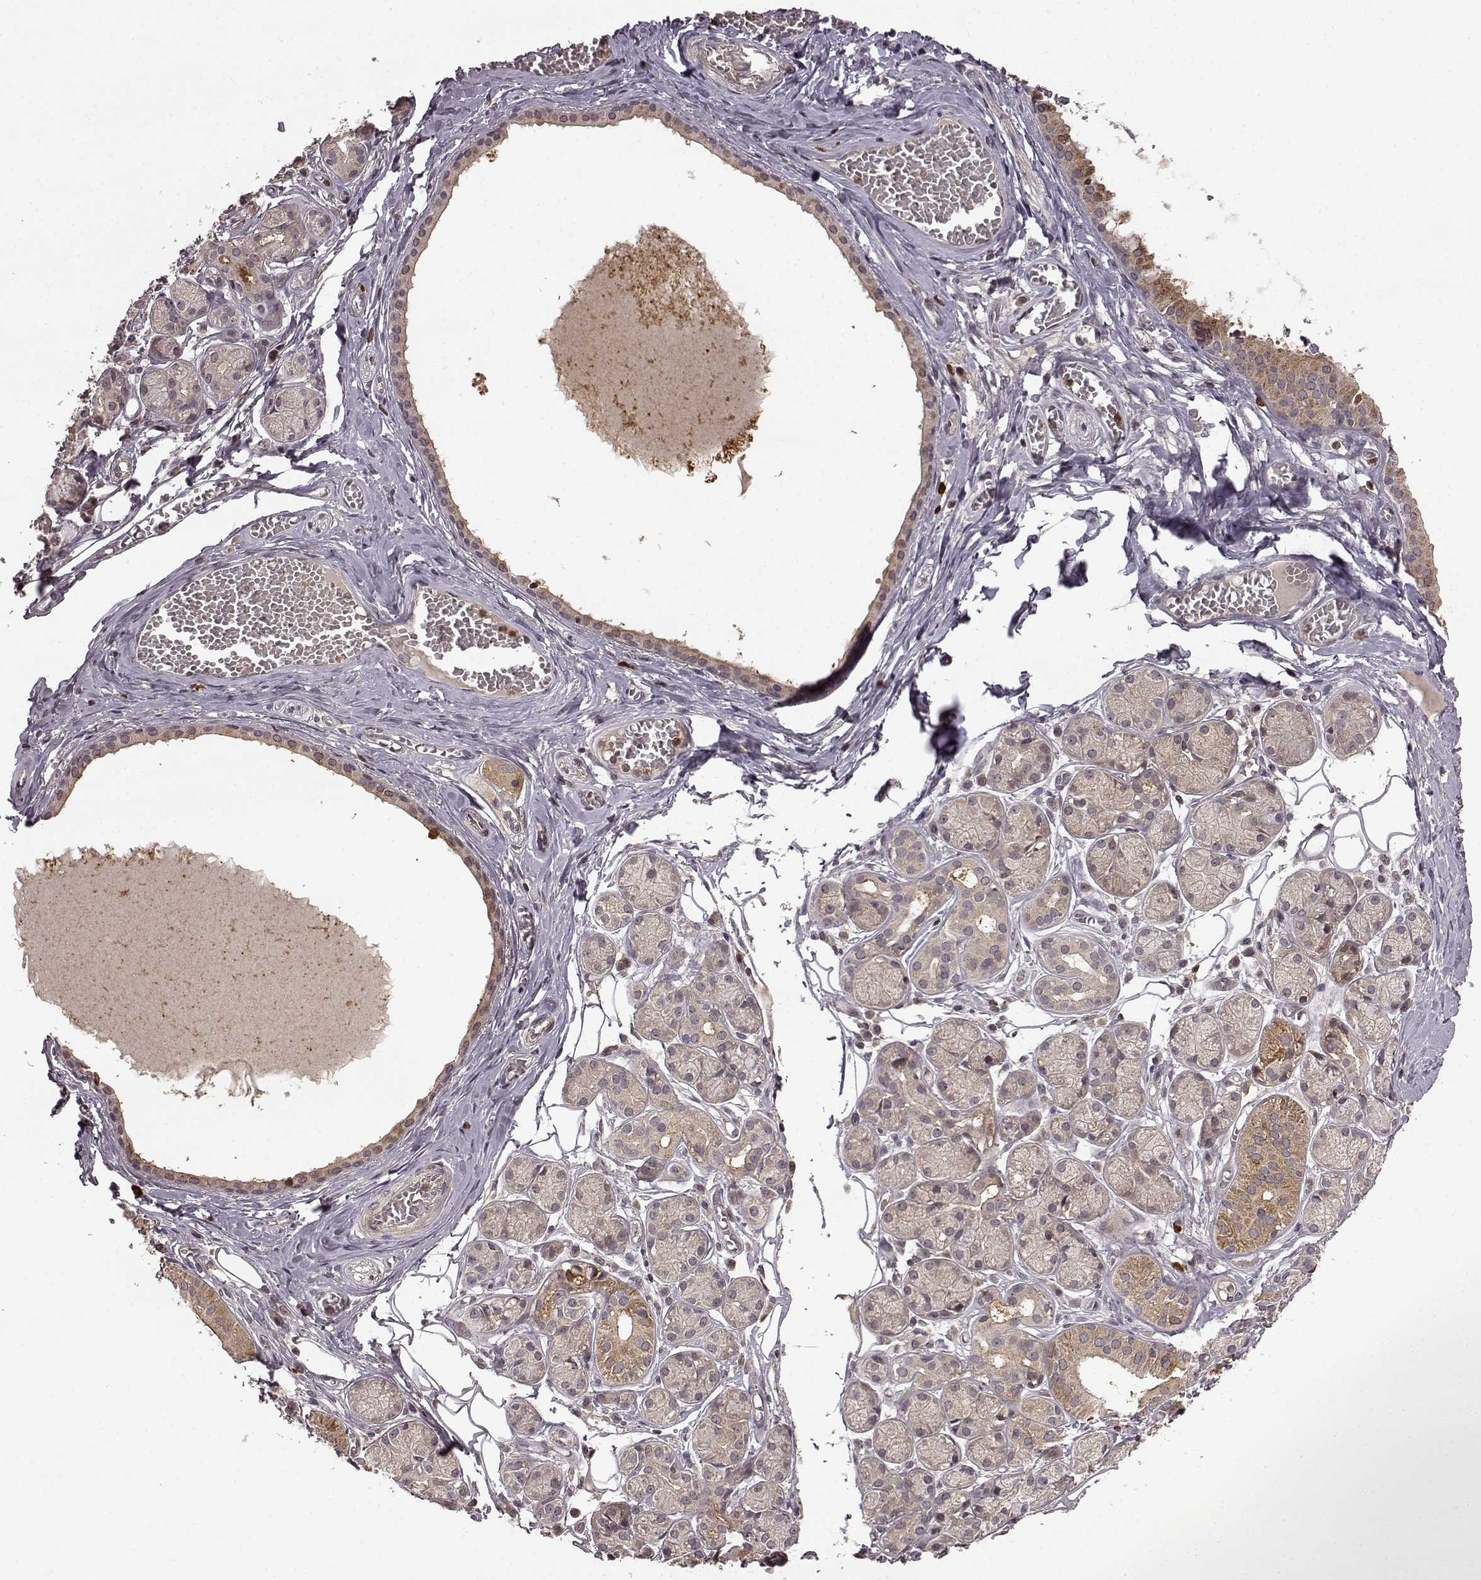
{"staining": {"intensity": "weak", "quantity": "25%-75%", "location": "cytoplasmic/membranous"}, "tissue": "salivary gland", "cell_type": "Glandular cells", "image_type": "normal", "snomed": [{"axis": "morphology", "description": "Normal tissue, NOS"}, {"axis": "topography", "description": "Salivary gland"}, {"axis": "topography", "description": "Peripheral nerve tissue"}], "caption": "Immunohistochemical staining of unremarkable salivary gland reveals low levels of weak cytoplasmic/membranous expression in about 25%-75% of glandular cells.", "gene": "TRMU", "patient": {"sex": "male", "age": 71}}